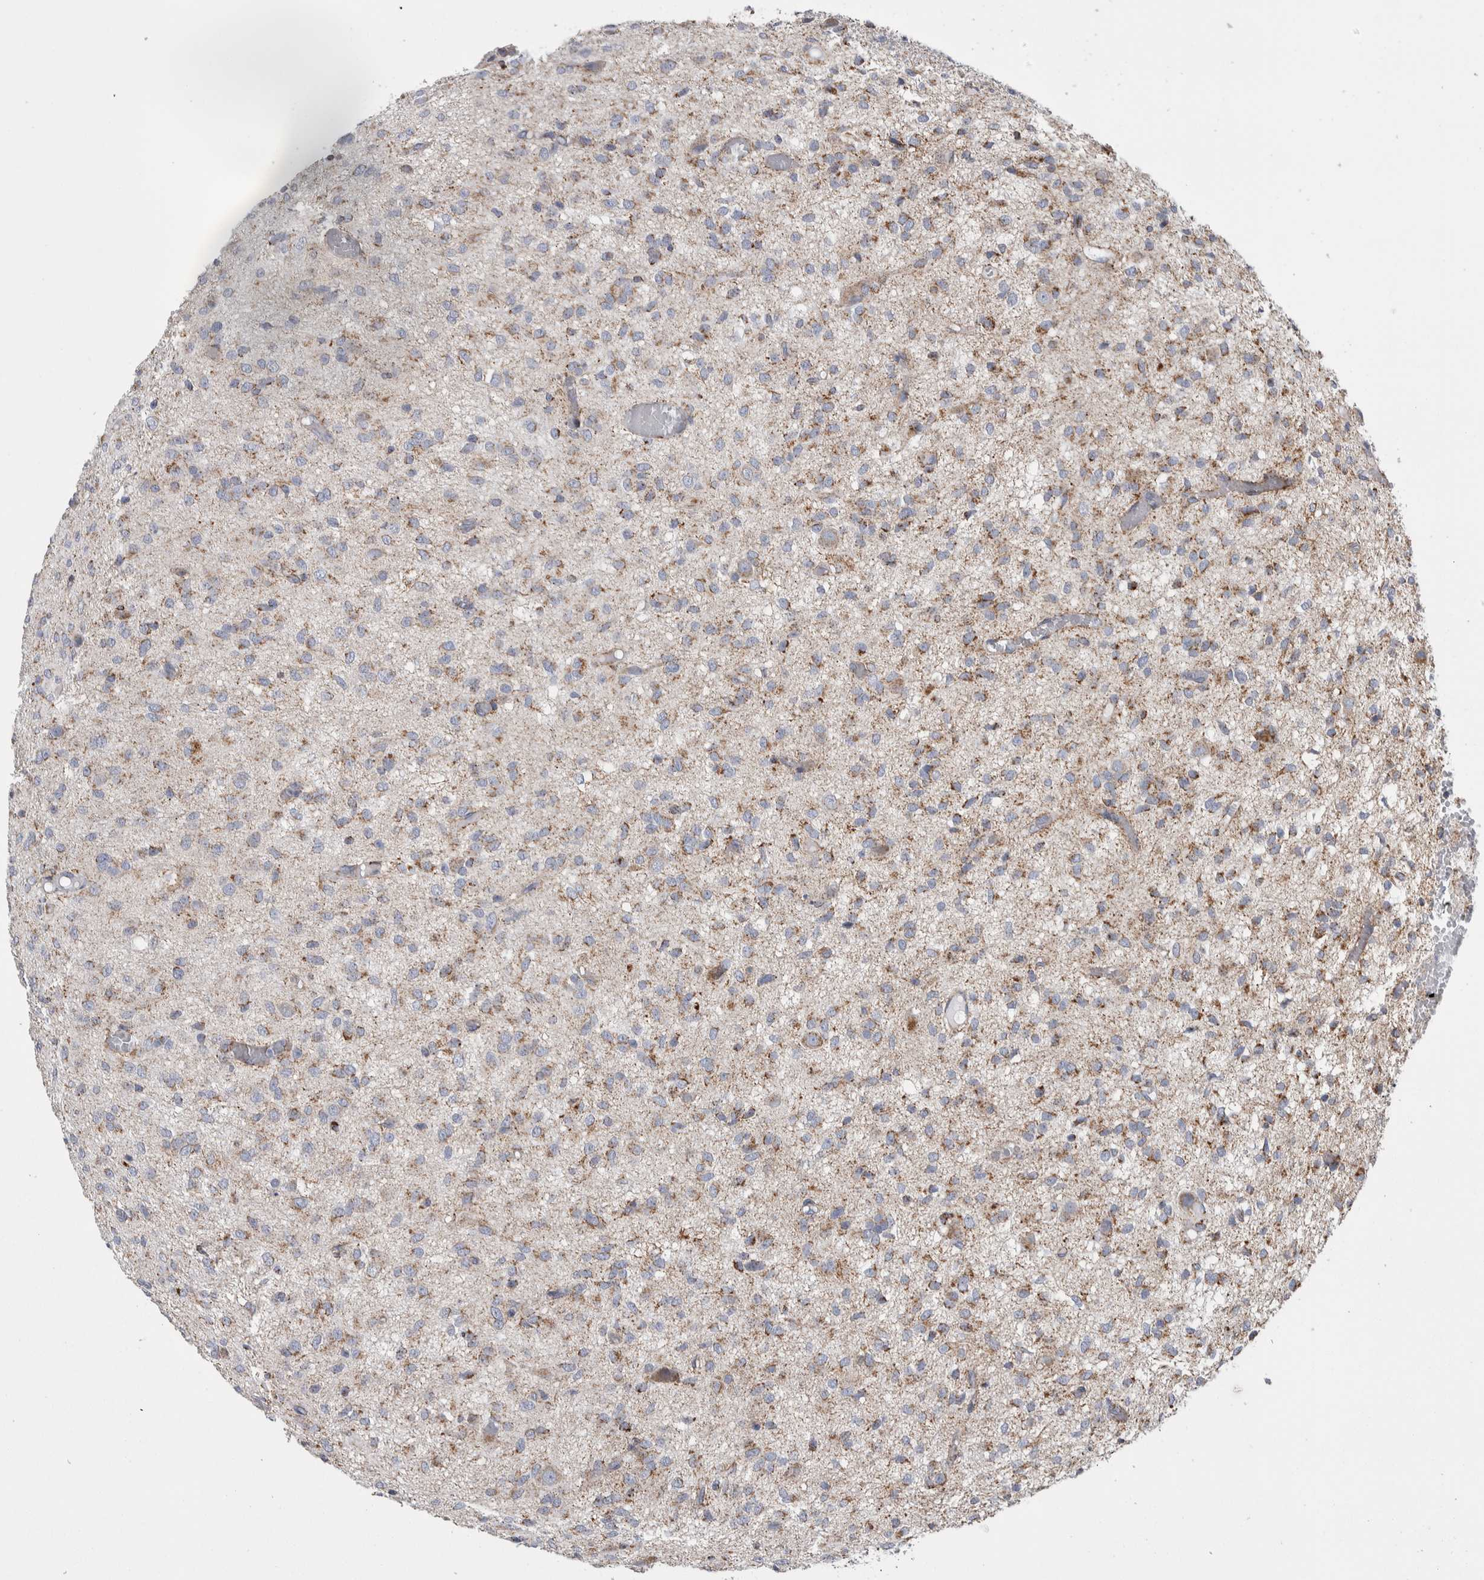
{"staining": {"intensity": "weak", "quantity": "25%-75%", "location": "cytoplasmic/membranous"}, "tissue": "glioma", "cell_type": "Tumor cells", "image_type": "cancer", "snomed": [{"axis": "morphology", "description": "Glioma, malignant, High grade"}, {"axis": "topography", "description": "Brain"}], "caption": "The image shows immunohistochemical staining of malignant high-grade glioma. There is weak cytoplasmic/membranous staining is appreciated in about 25%-75% of tumor cells. (DAB (3,3'-diaminobenzidine) IHC with brightfield microscopy, high magnification).", "gene": "ETFA", "patient": {"sex": "female", "age": 59}}